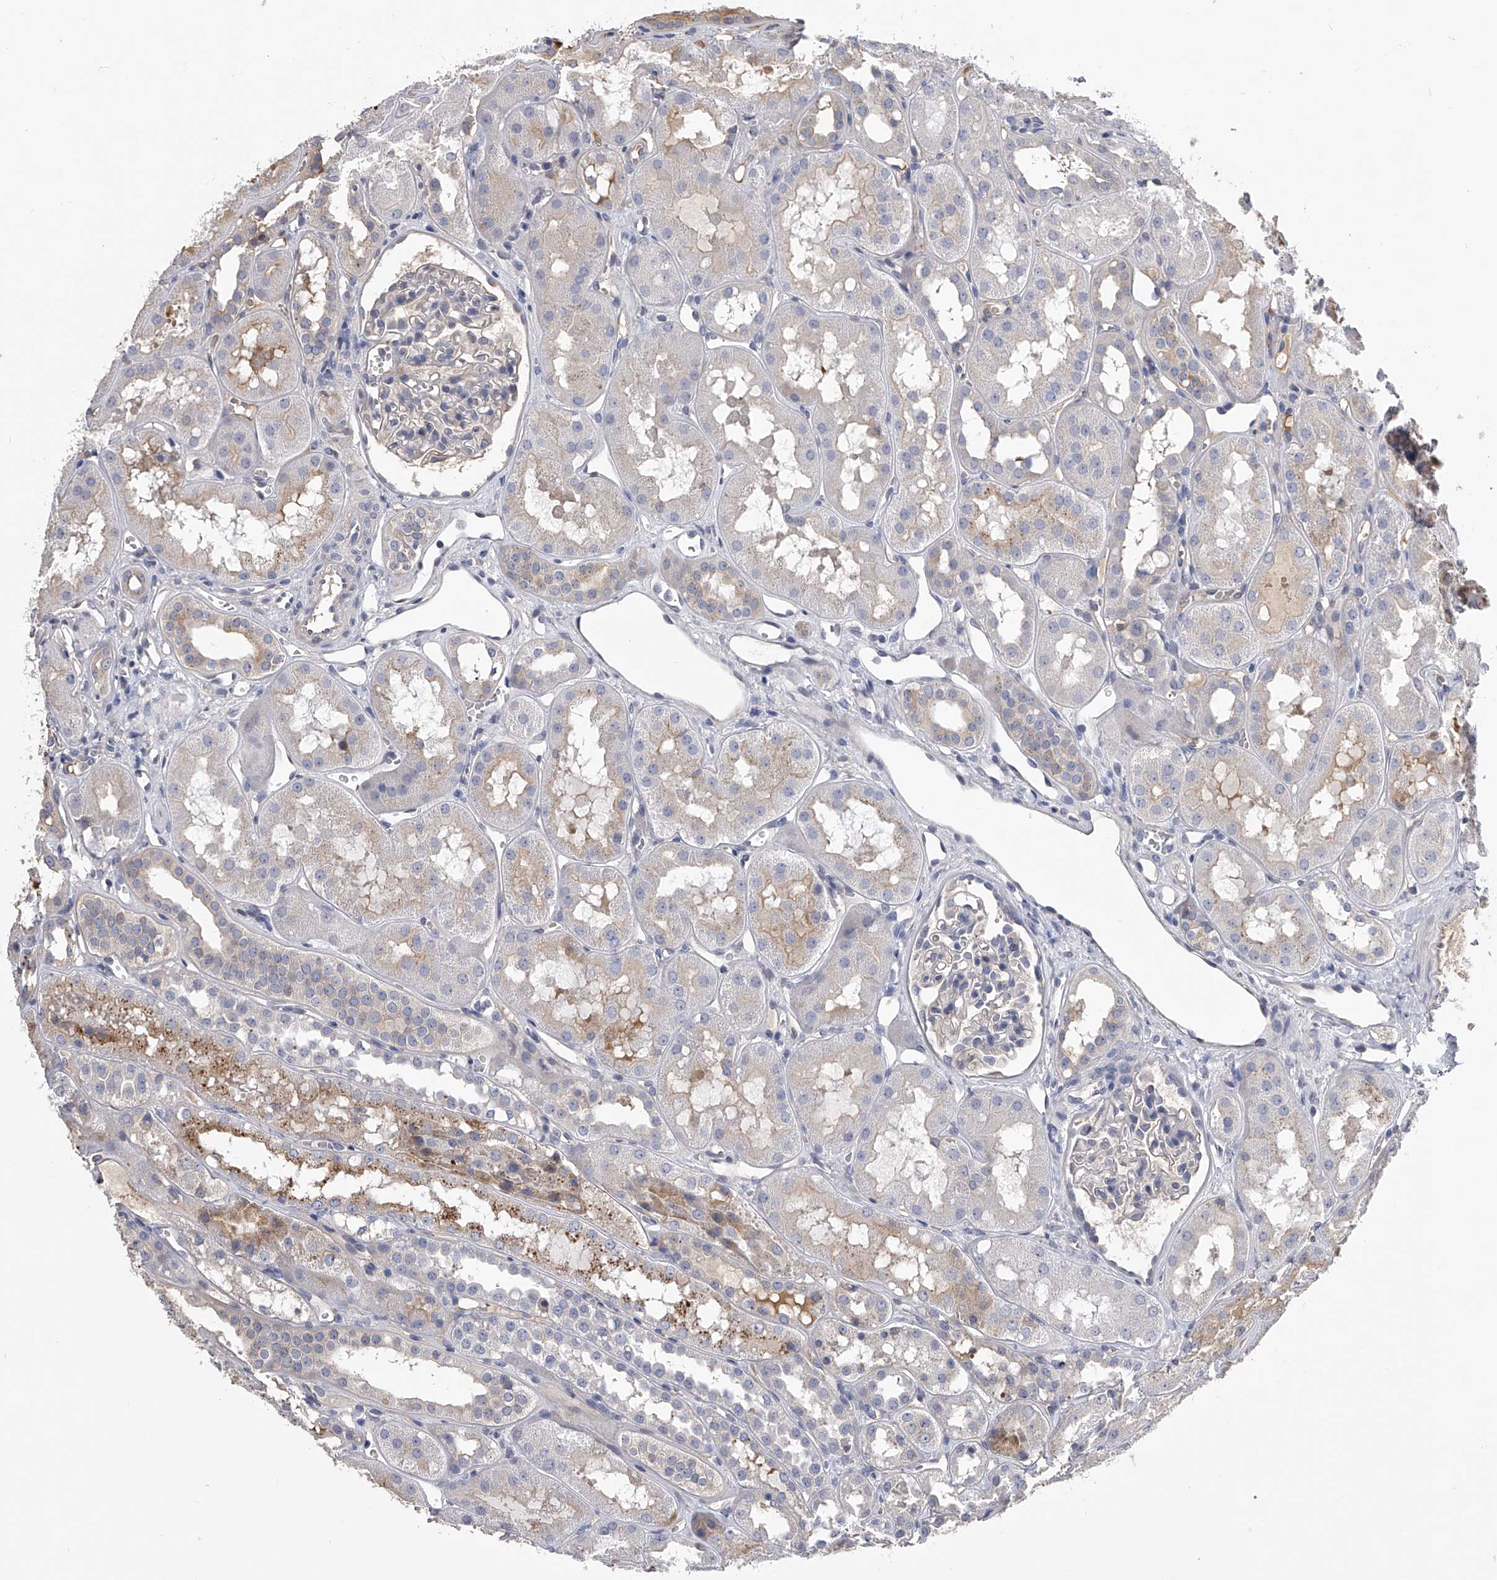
{"staining": {"intensity": "negative", "quantity": "none", "location": "none"}, "tissue": "kidney", "cell_type": "Cells in glomeruli", "image_type": "normal", "snomed": [{"axis": "morphology", "description": "Normal tissue, NOS"}, {"axis": "topography", "description": "Kidney"}], "caption": "Immunohistochemistry (IHC) of normal human kidney shows no positivity in cells in glomeruli. (Immunohistochemistry, brightfield microscopy, high magnification).", "gene": "MDN1", "patient": {"sex": "male", "age": 16}}